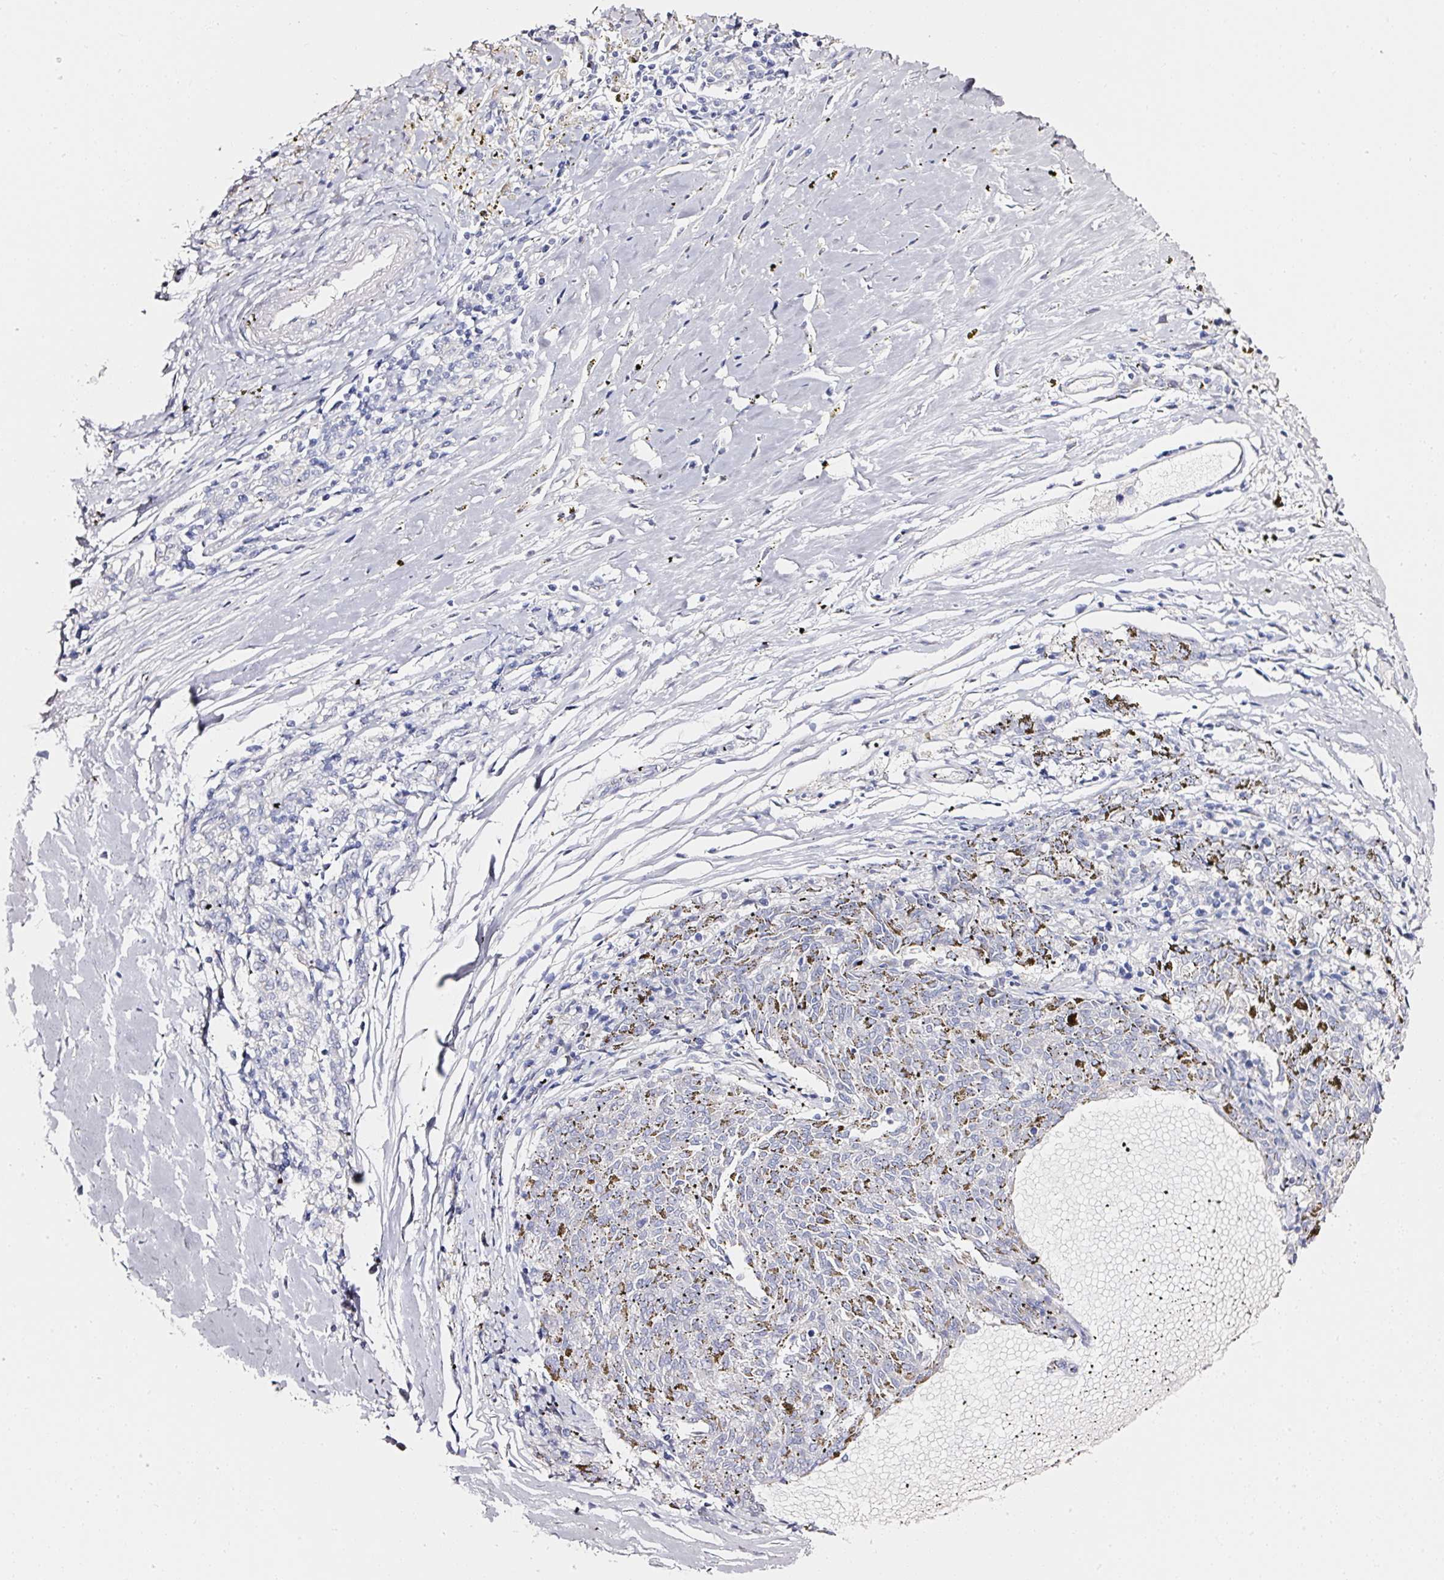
{"staining": {"intensity": "negative", "quantity": "none", "location": "none"}, "tissue": "melanoma", "cell_type": "Tumor cells", "image_type": "cancer", "snomed": [{"axis": "morphology", "description": "Malignant melanoma, NOS"}, {"axis": "topography", "description": "Skin"}], "caption": "DAB immunohistochemical staining of melanoma demonstrates no significant positivity in tumor cells.", "gene": "PDXDC1", "patient": {"sex": "female", "age": 72}}